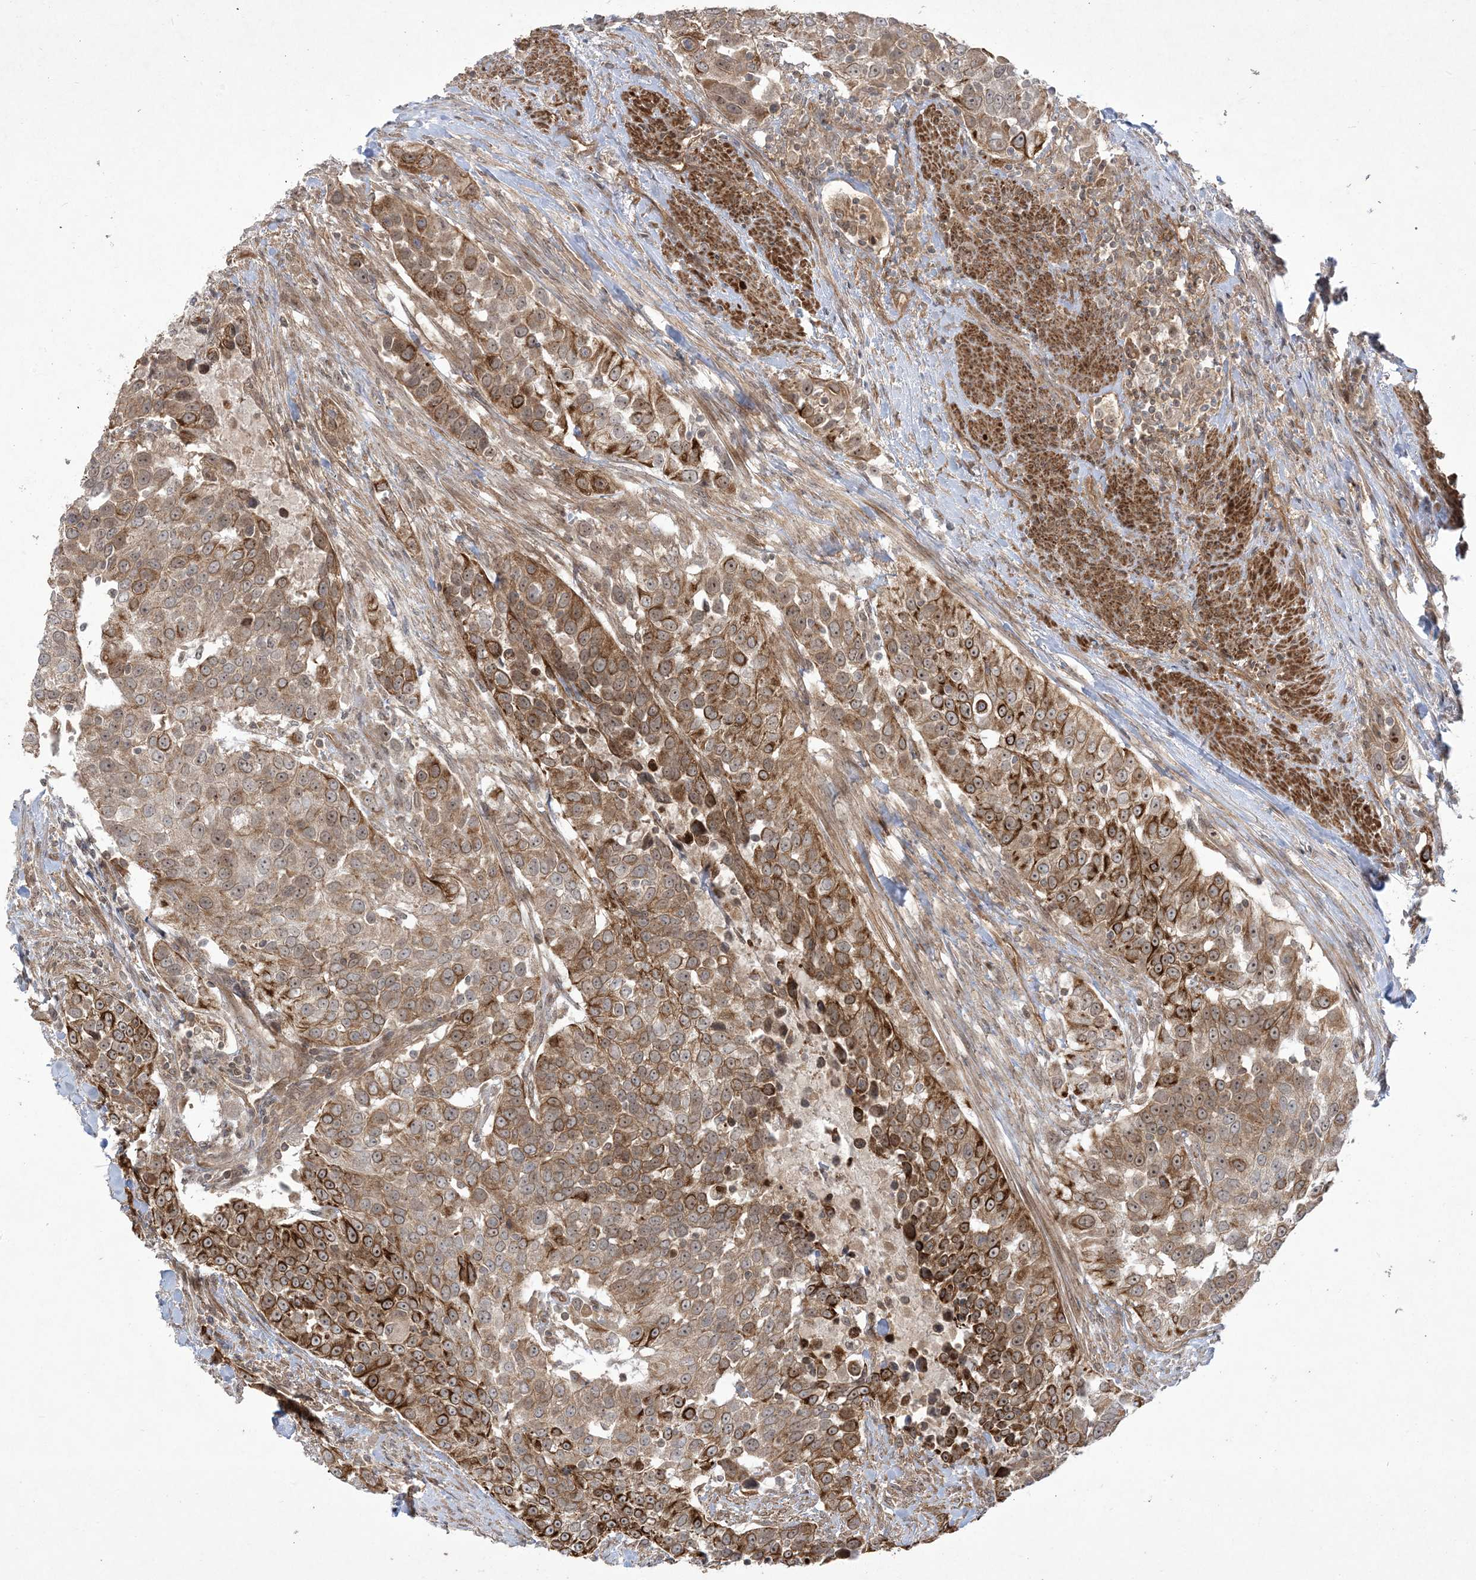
{"staining": {"intensity": "strong", "quantity": "25%-75%", "location": "cytoplasmic/membranous,nuclear"}, "tissue": "urothelial cancer", "cell_type": "Tumor cells", "image_type": "cancer", "snomed": [{"axis": "morphology", "description": "Urothelial carcinoma, High grade"}, {"axis": "topography", "description": "Urinary bladder"}], "caption": "The image exhibits a brown stain indicating the presence of a protein in the cytoplasmic/membranous and nuclear of tumor cells in urothelial carcinoma (high-grade).", "gene": "SOGA3", "patient": {"sex": "female", "age": 80}}